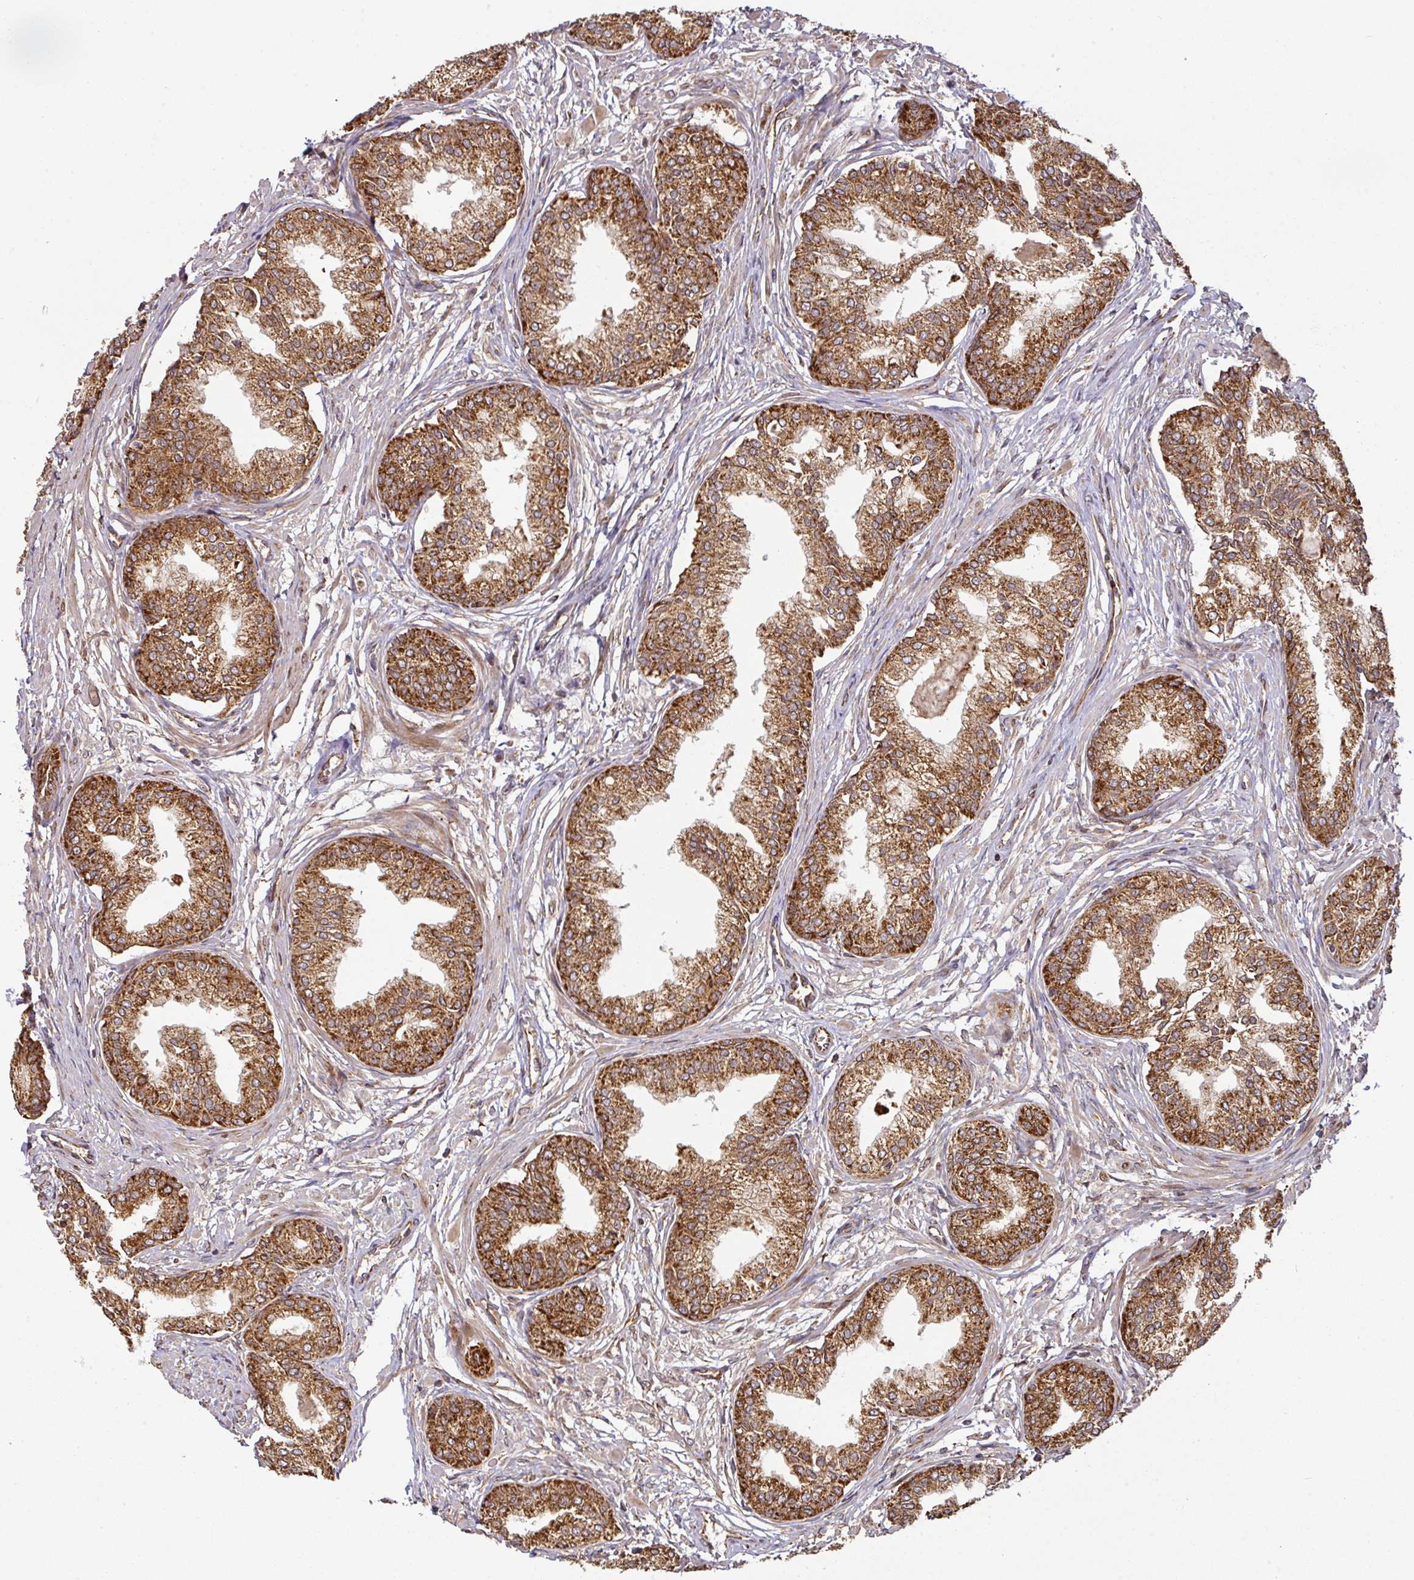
{"staining": {"intensity": "strong", "quantity": ">75%", "location": "cytoplasmic/membranous"}, "tissue": "prostate cancer", "cell_type": "Tumor cells", "image_type": "cancer", "snomed": [{"axis": "morphology", "description": "Adenocarcinoma, High grade"}, {"axis": "topography", "description": "Prostate"}], "caption": "Prostate high-grade adenocarcinoma stained for a protein (brown) displays strong cytoplasmic/membranous positive expression in about >75% of tumor cells.", "gene": "TRAP1", "patient": {"sex": "male", "age": 67}}